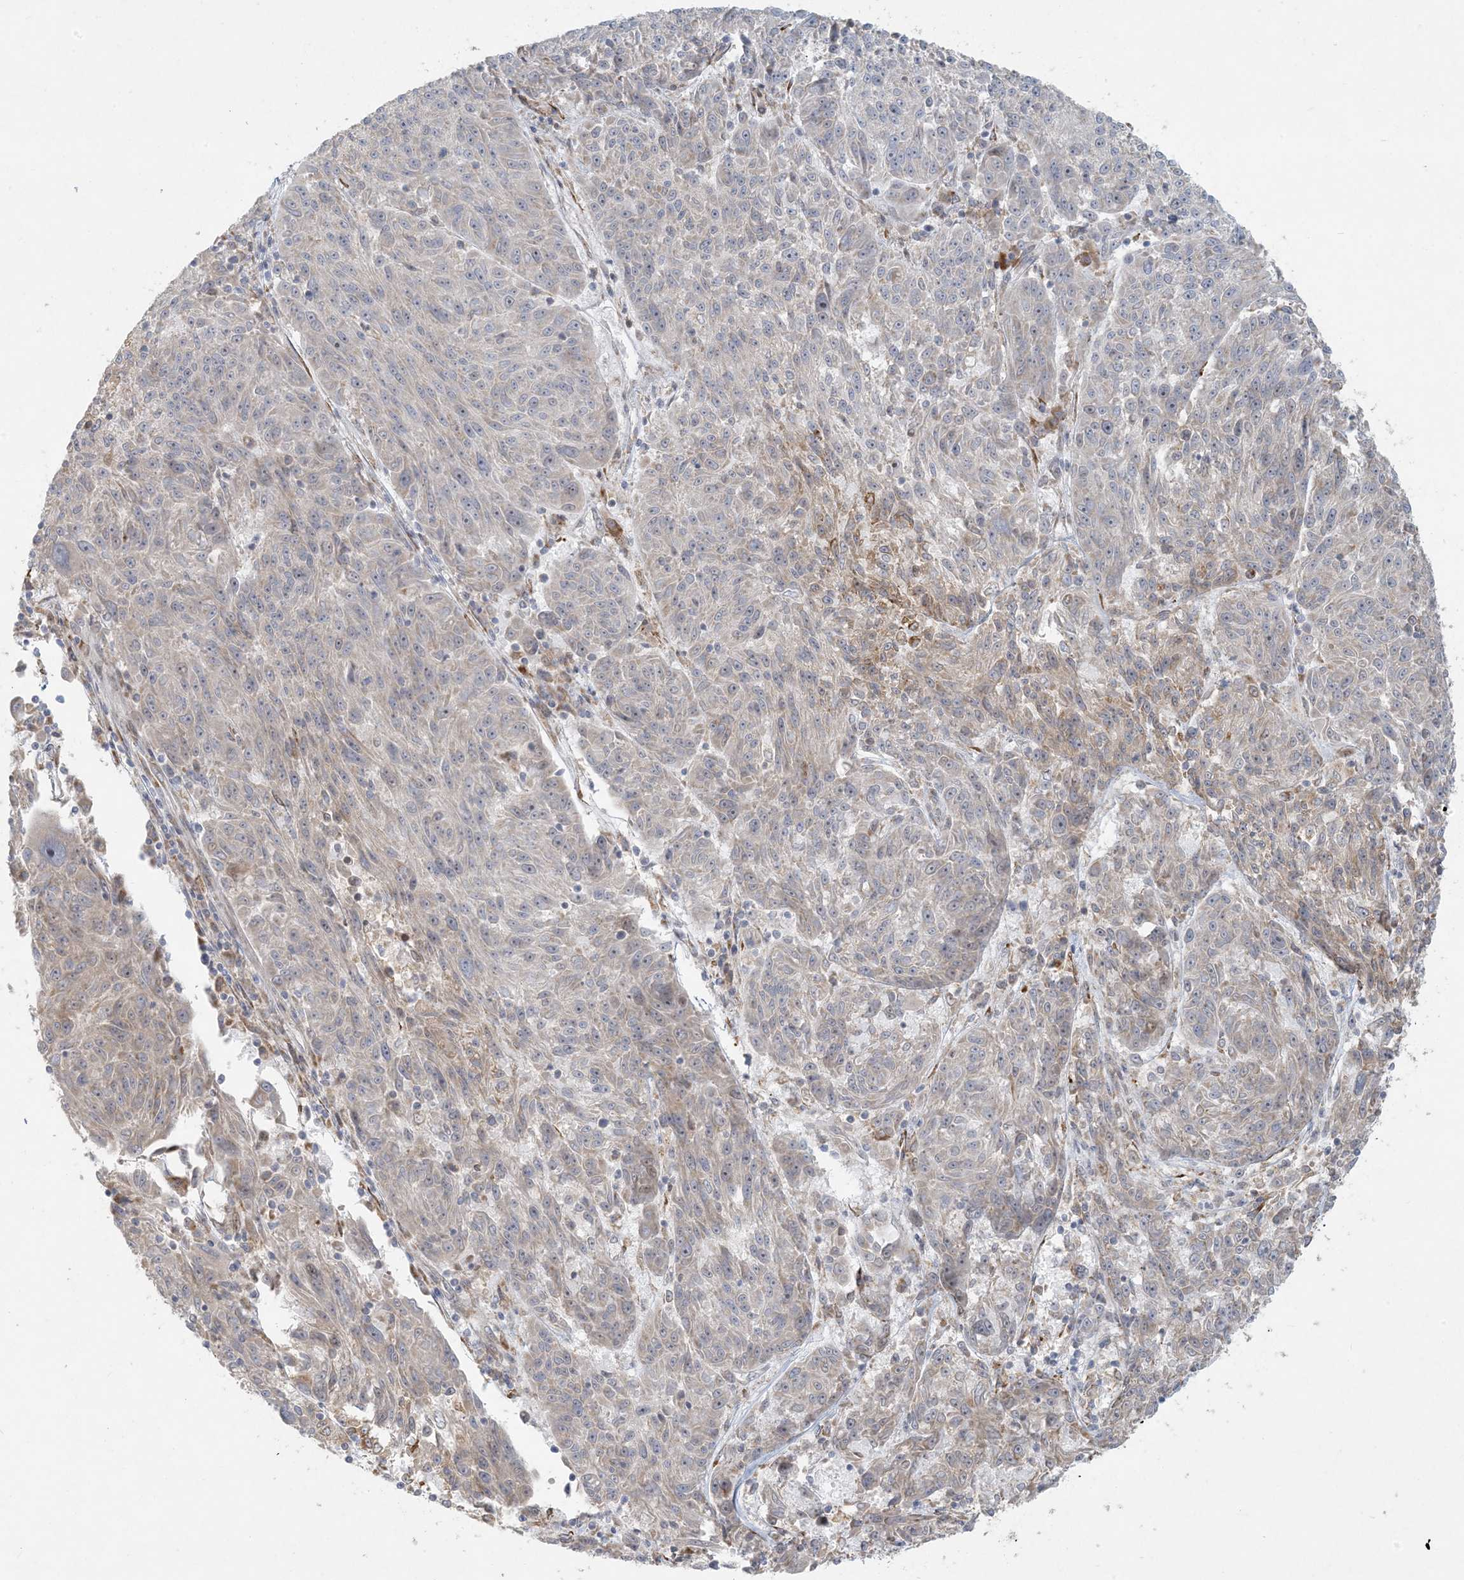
{"staining": {"intensity": "negative", "quantity": "none", "location": "none"}, "tissue": "melanoma", "cell_type": "Tumor cells", "image_type": "cancer", "snomed": [{"axis": "morphology", "description": "Malignant melanoma, NOS"}, {"axis": "topography", "description": "Skin"}], "caption": "High power microscopy micrograph of an immunohistochemistry micrograph of malignant melanoma, revealing no significant positivity in tumor cells. (DAB immunohistochemistry (IHC) visualized using brightfield microscopy, high magnification).", "gene": "HACL1", "patient": {"sex": "male", "age": 53}}